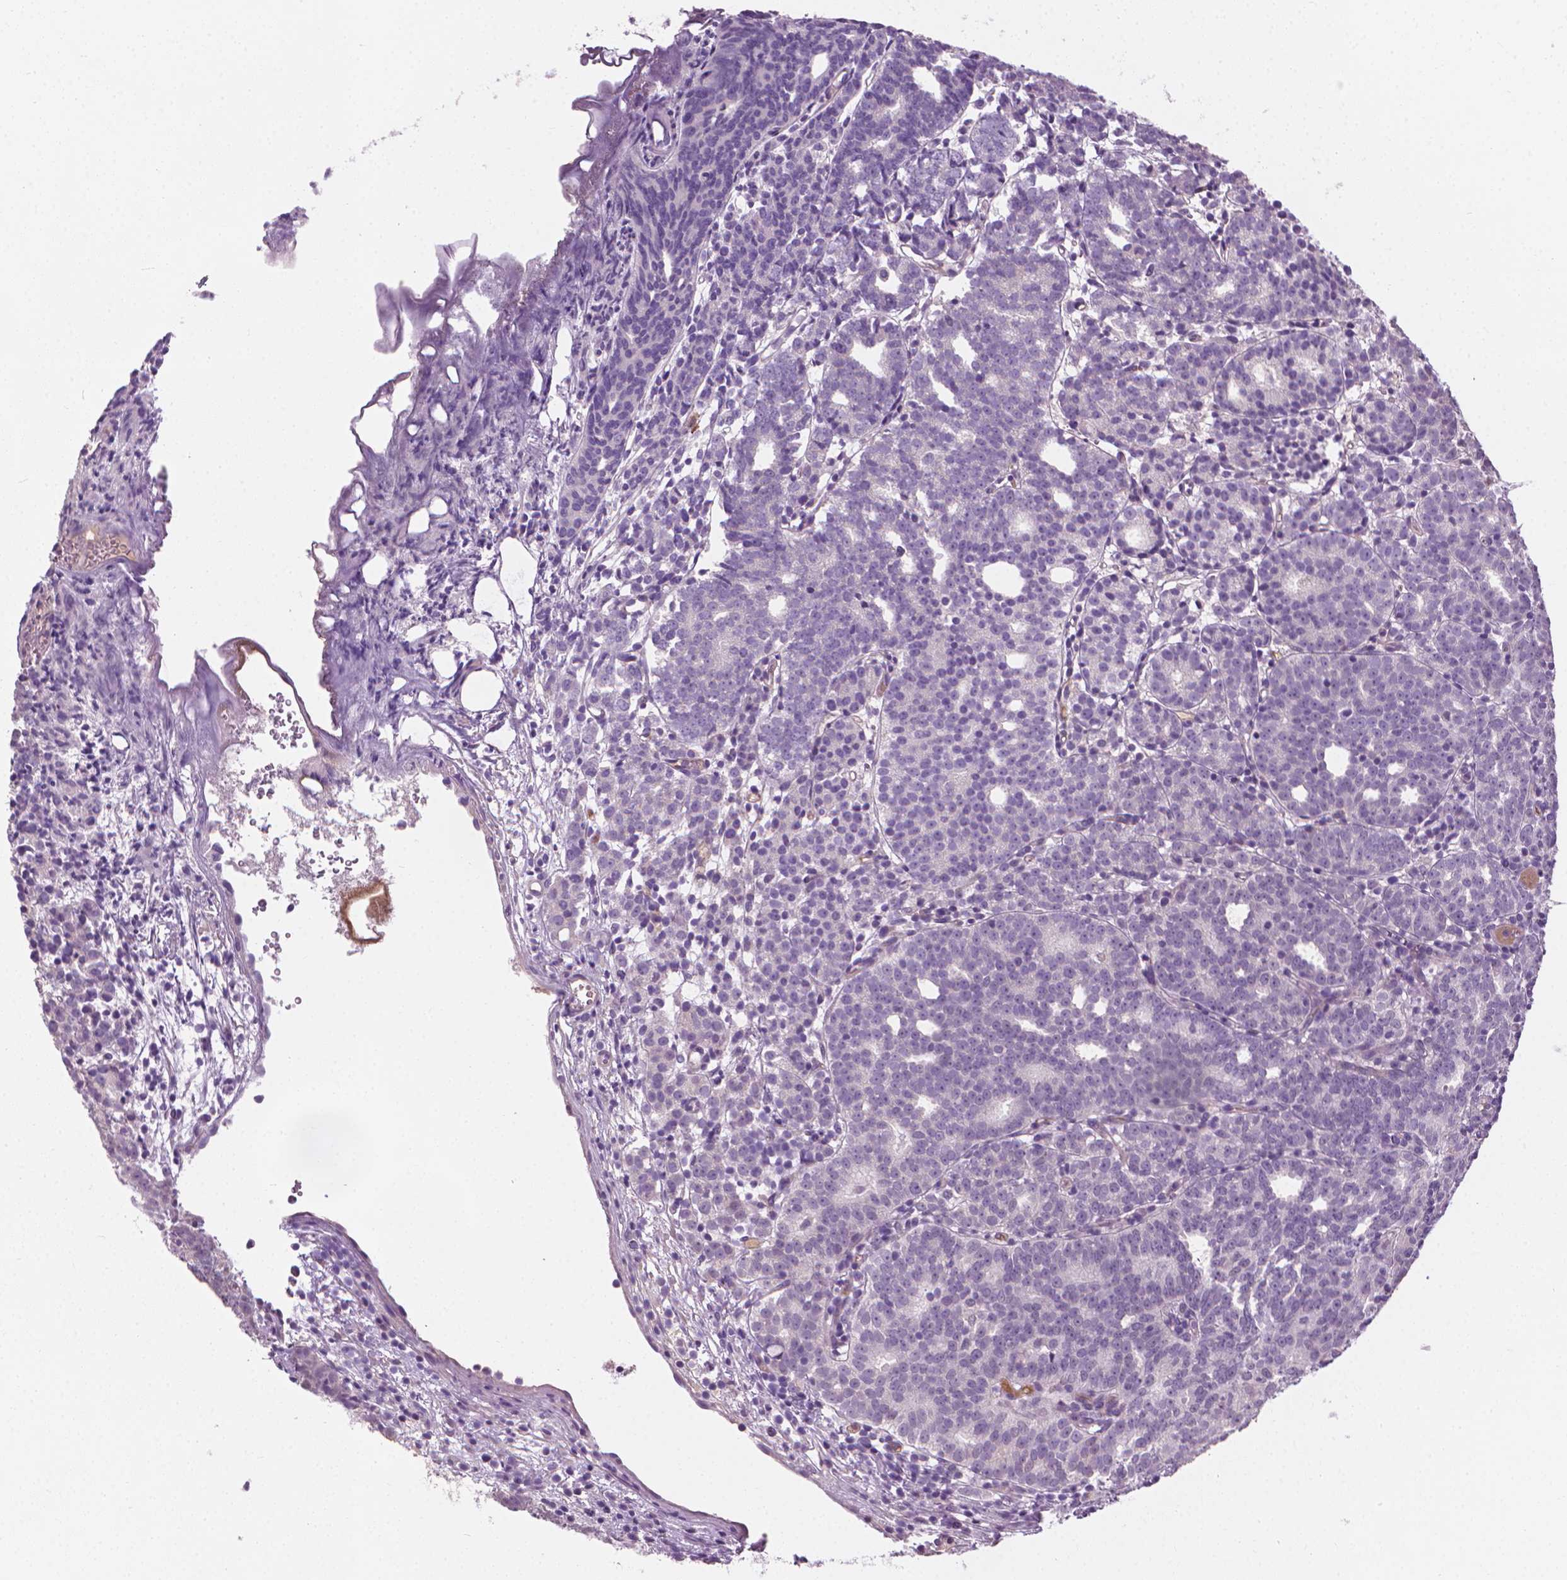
{"staining": {"intensity": "negative", "quantity": "none", "location": "none"}, "tissue": "prostate cancer", "cell_type": "Tumor cells", "image_type": "cancer", "snomed": [{"axis": "morphology", "description": "Adenocarcinoma, High grade"}, {"axis": "topography", "description": "Prostate"}], "caption": "Immunohistochemistry micrograph of human prostate cancer (adenocarcinoma (high-grade)) stained for a protein (brown), which displays no staining in tumor cells.", "gene": "SAXO2", "patient": {"sex": "male", "age": 53}}